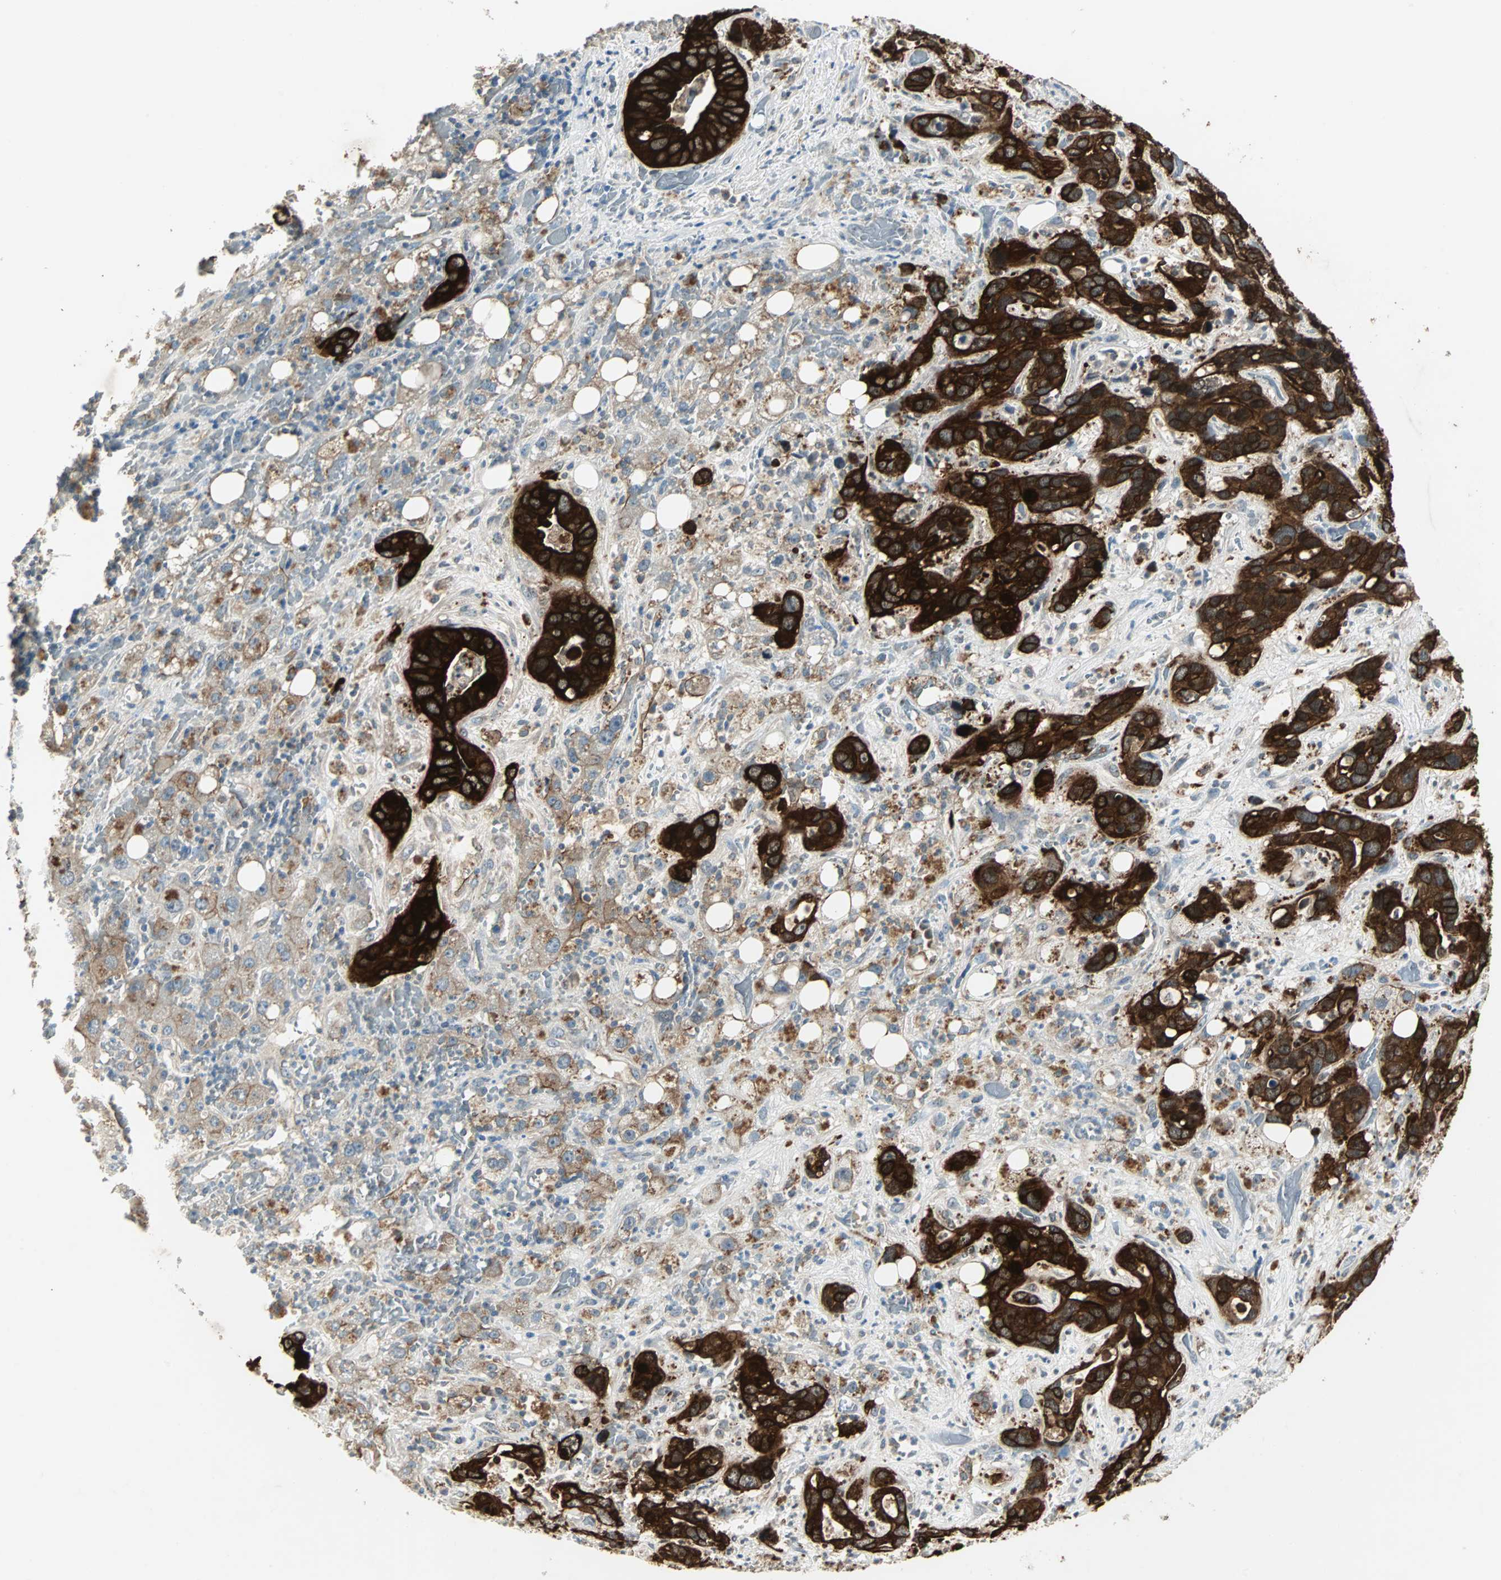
{"staining": {"intensity": "strong", "quantity": ">75%", "location": "cytoplasmic/membranous"}, "tissue": "liver cancer", "cell_type": "Tumor cells", "image_type": "cancer", "snomed": [{"axis": "morphology", "description": "Cholangiocarcinoma"}, {"axis": "topography", "description": "Liver"}], "caption": "Approximately >75% of tumor cells in human liver cholangiocarcinoma show strong cytoplasmic/membranous protein positivity as visualized by brown immunohistochemical staining.", "gene": "CMC2", "patient": {"sex": "female", "age": 65}}